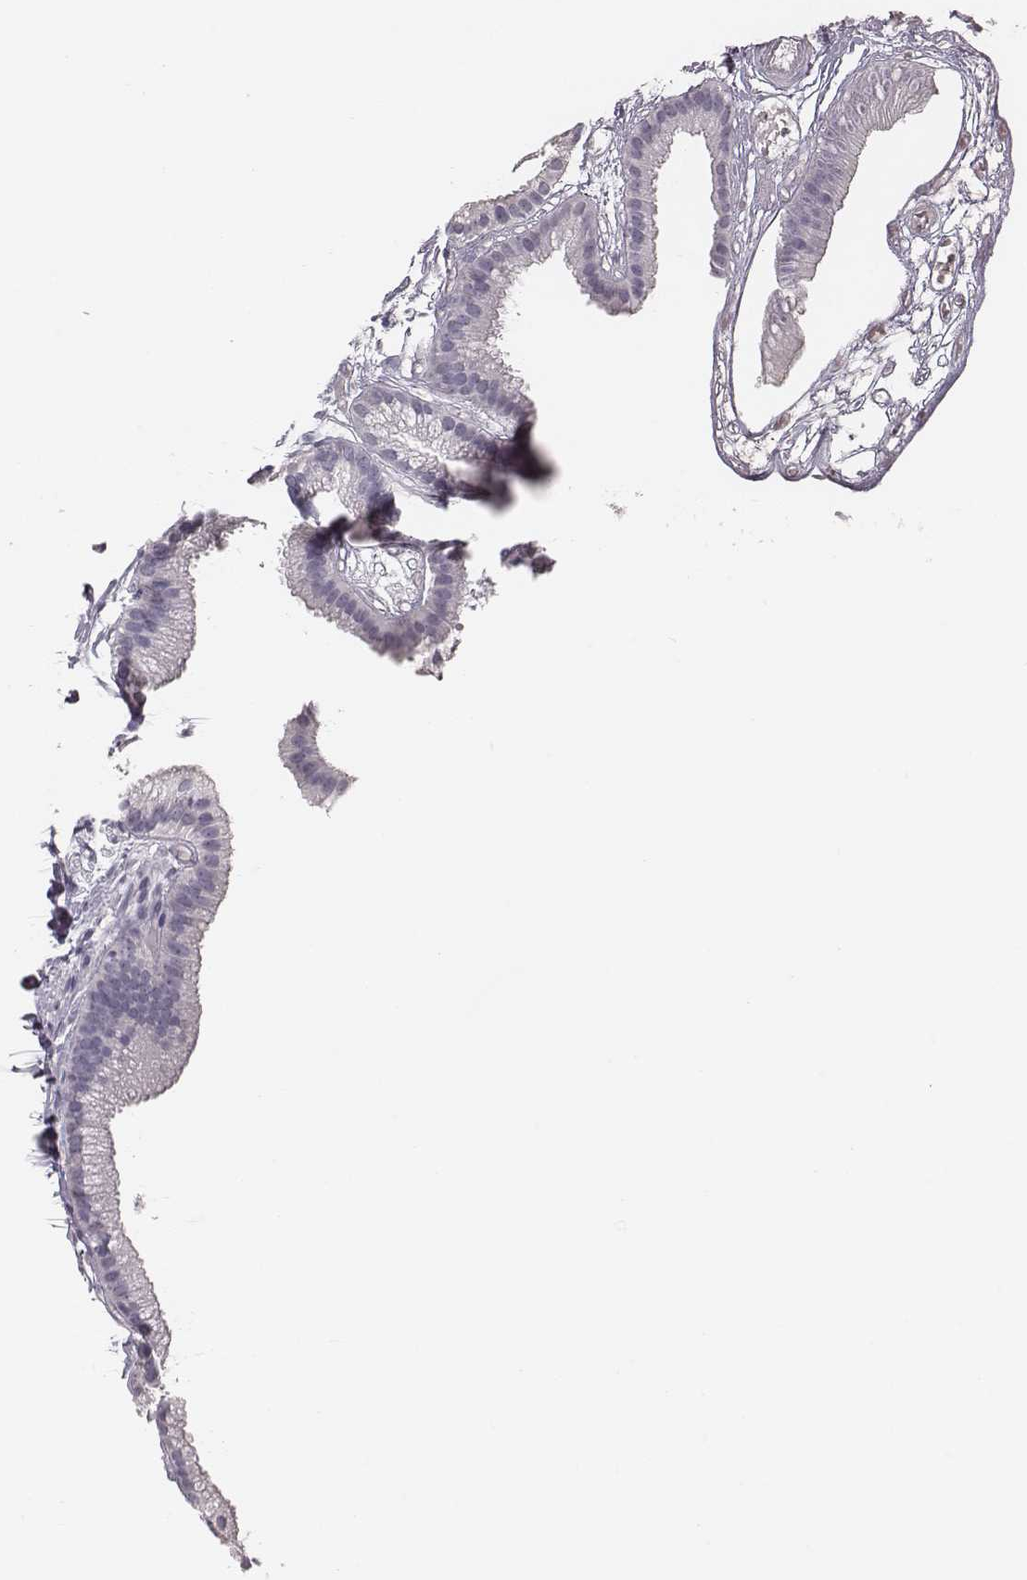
{"staining": {"intensity": "negative", "quantity": "none", "location": "none"}, "tissue": "gallbladder", "cell_type": "Glandular cells", "image_type": "normal", "snomed": [{"axis": "morphology", "description": "Normal tissue, NOS"}, {"axis": "topography", "description": "Gallbladder"}], "caption": "Glandular cells show no significant protein expression in unremarkable gallbladder.", "gene": "CSHL1", "patient": {"sex": "female", "age": 45}}